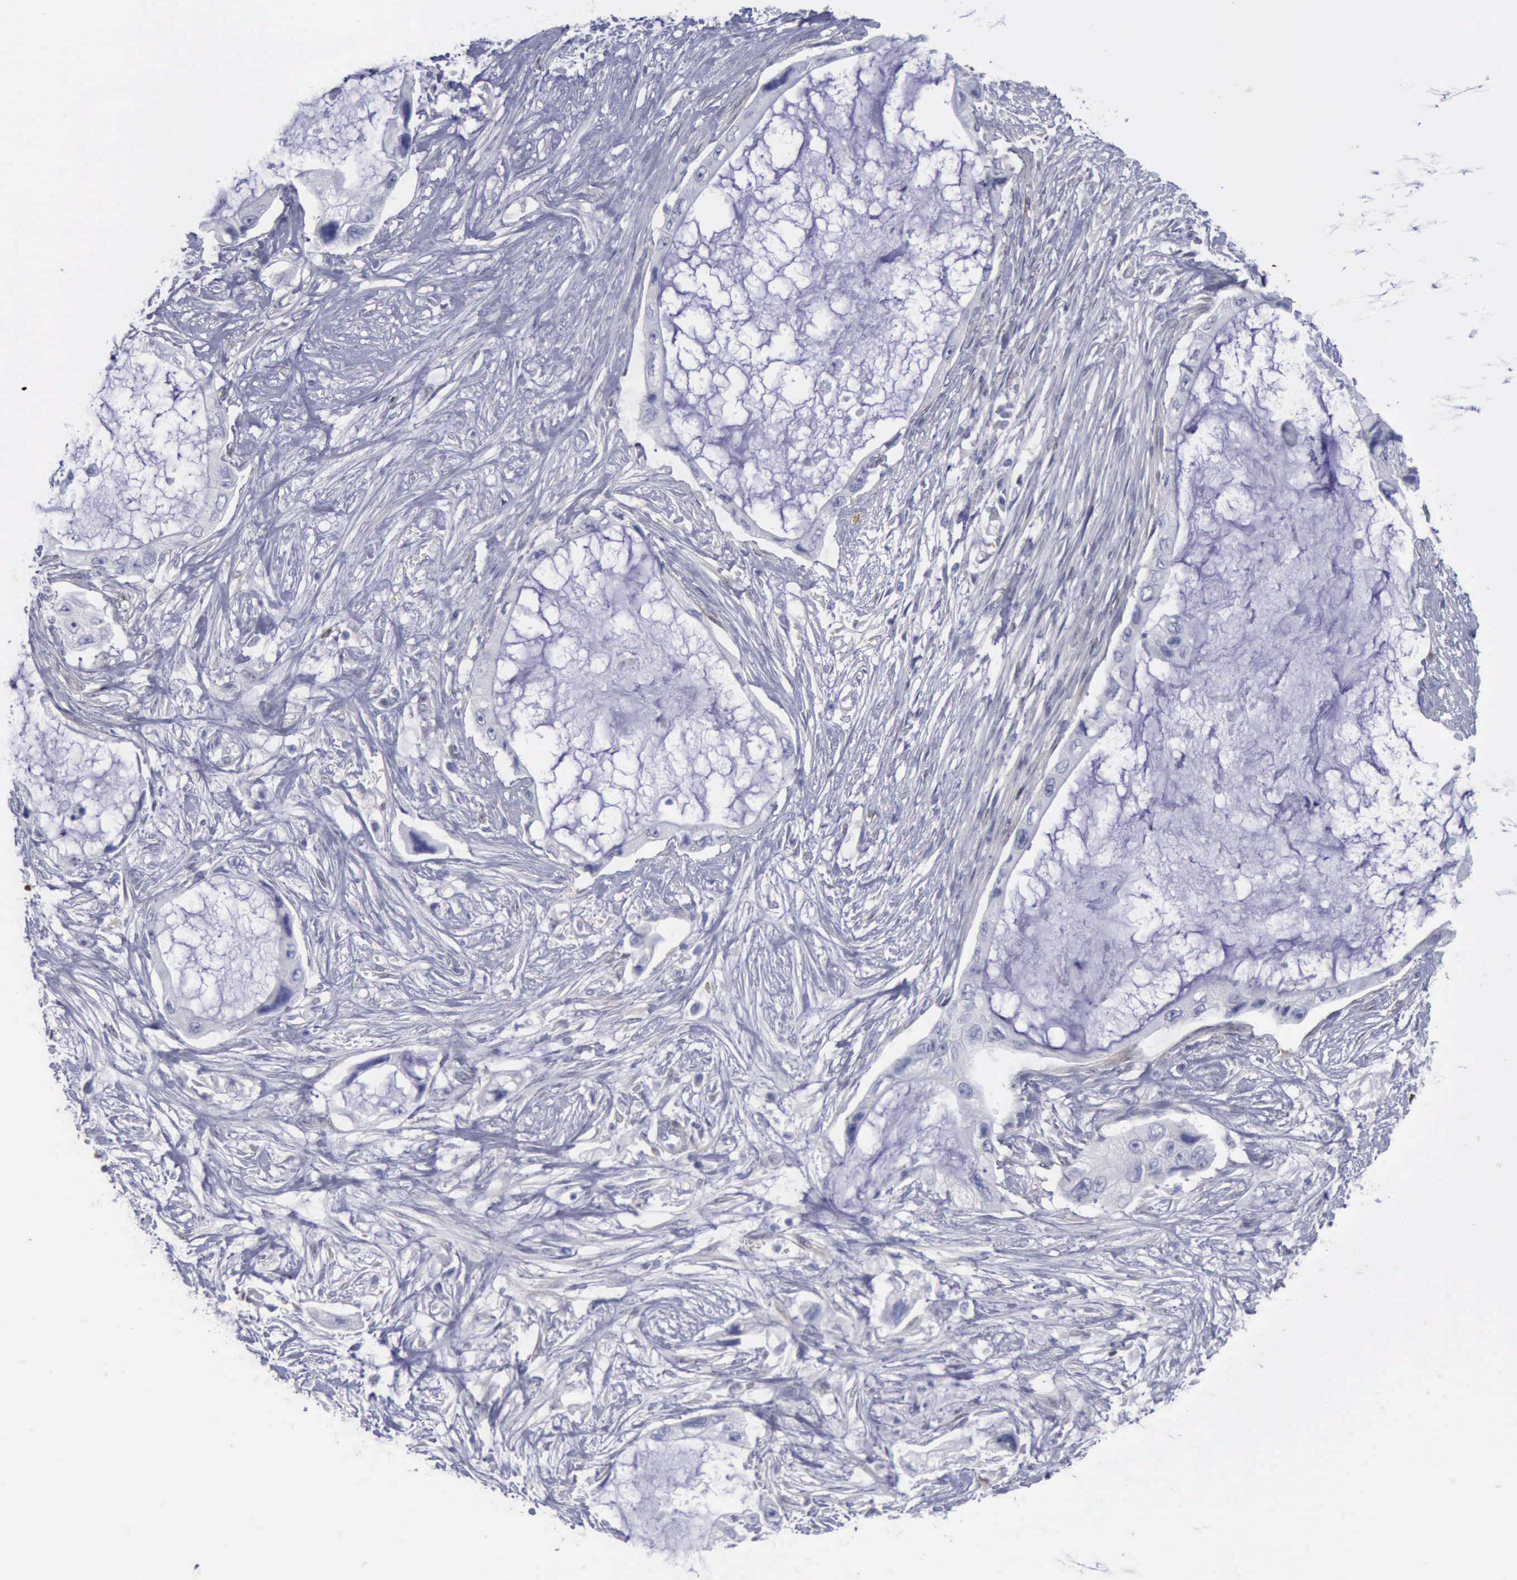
{"staining": {"intensity": "negative", "quantity": "none", "location": "none"}, "tissue": "pancreatic cancer", "cell_type": "Tumor cells", "image_type": "cancer", "snomed": [{"axis": "morphology", "description": "Adenocarcinoma, NOS"}, {"axis": "topography", "description": "Pancreas"}, {"axis": "topography", "description": "Stomach, upper"}], "caption": "Photomicrograph shows no protein positivity in tumor cells of adenocarcinoma (pancreatic) tissue. (DAB immunohistochemistry visualized using brightfield microscopy, high magnification).", "gene": "FHL1", "patient": {"sex": "male", "age": 77}}